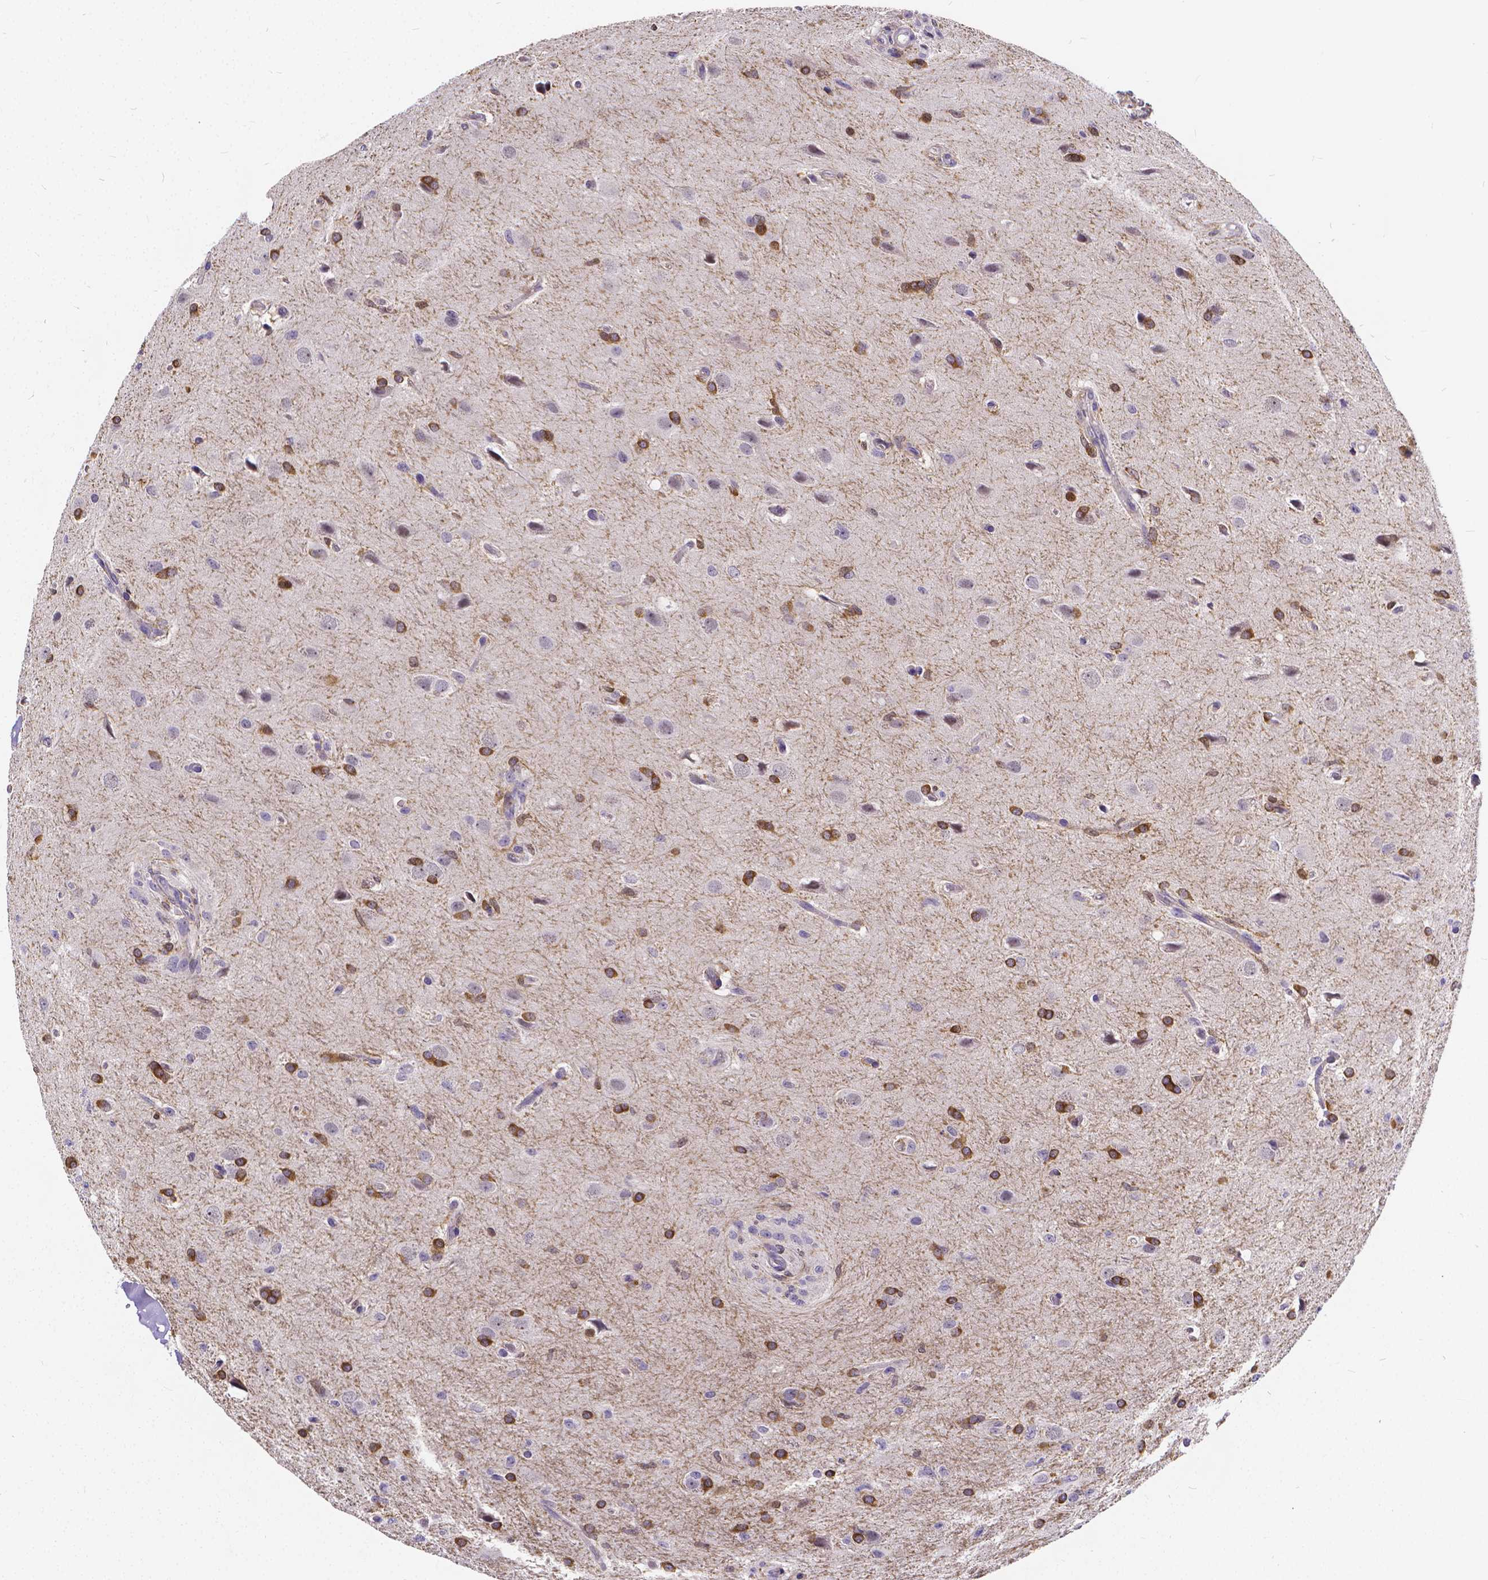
{"staining": {"intensity": "strong", "quantity": "25%-75%", "location": "cytoplasmic/membranous"}, "tissue": "glioma", "cell_type": "Tumor cells", "image_type": "cancer", "snomed": [{"axis": "morphology", "description": "Glioma, malignant, High grade"}, {"axis": "topography", "description": "Brain"}], "caption": "DAB immunohistochemical staining of human glioma demonstrates strong cytoplasmic/membranous protein expression in approximately 25%-75% of tumor cells.", "gene": "GLRB", "patient": {"sex": "male", "age": 68}}